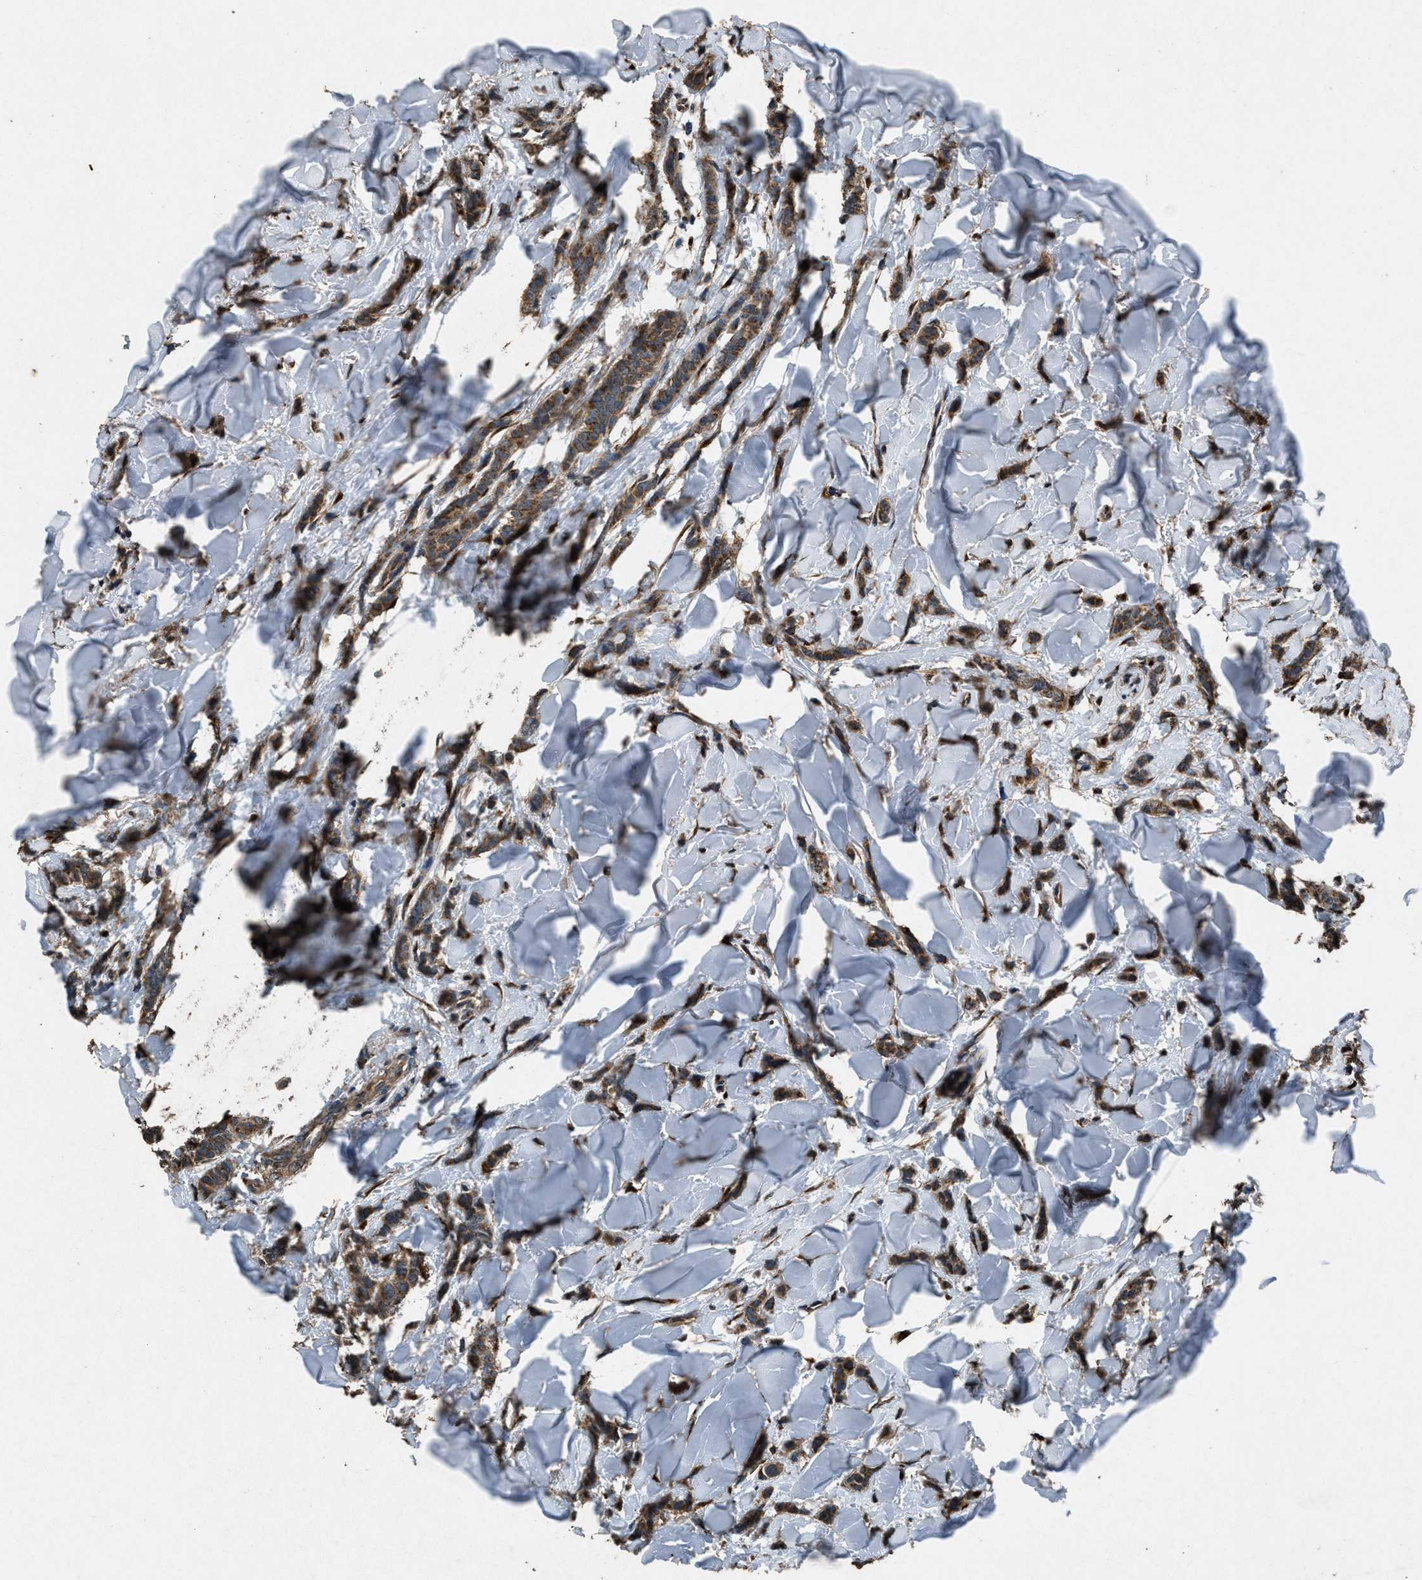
{"staining": {"intensity": "weak", "quantity": ">75%", "location": "cytoplasmic/membranous"}, "tissue": "breast cancer", "cell_type": "Tumor cells", "image_type": "cancer", "snomed": [{"axis": "morphology", "description": "Lobular carcinoma"}, {"axis": "topography", "description": "Skin"}, {"axis": "topography", "description": "Breast"}], "caption": "Weak cytoplasmic/membranous protein expression is appreciated in approximately >75% of tumor cells in breast cancer.", "gene": "SLC38A10", "patient": {"sex": "female", "age": 46}}